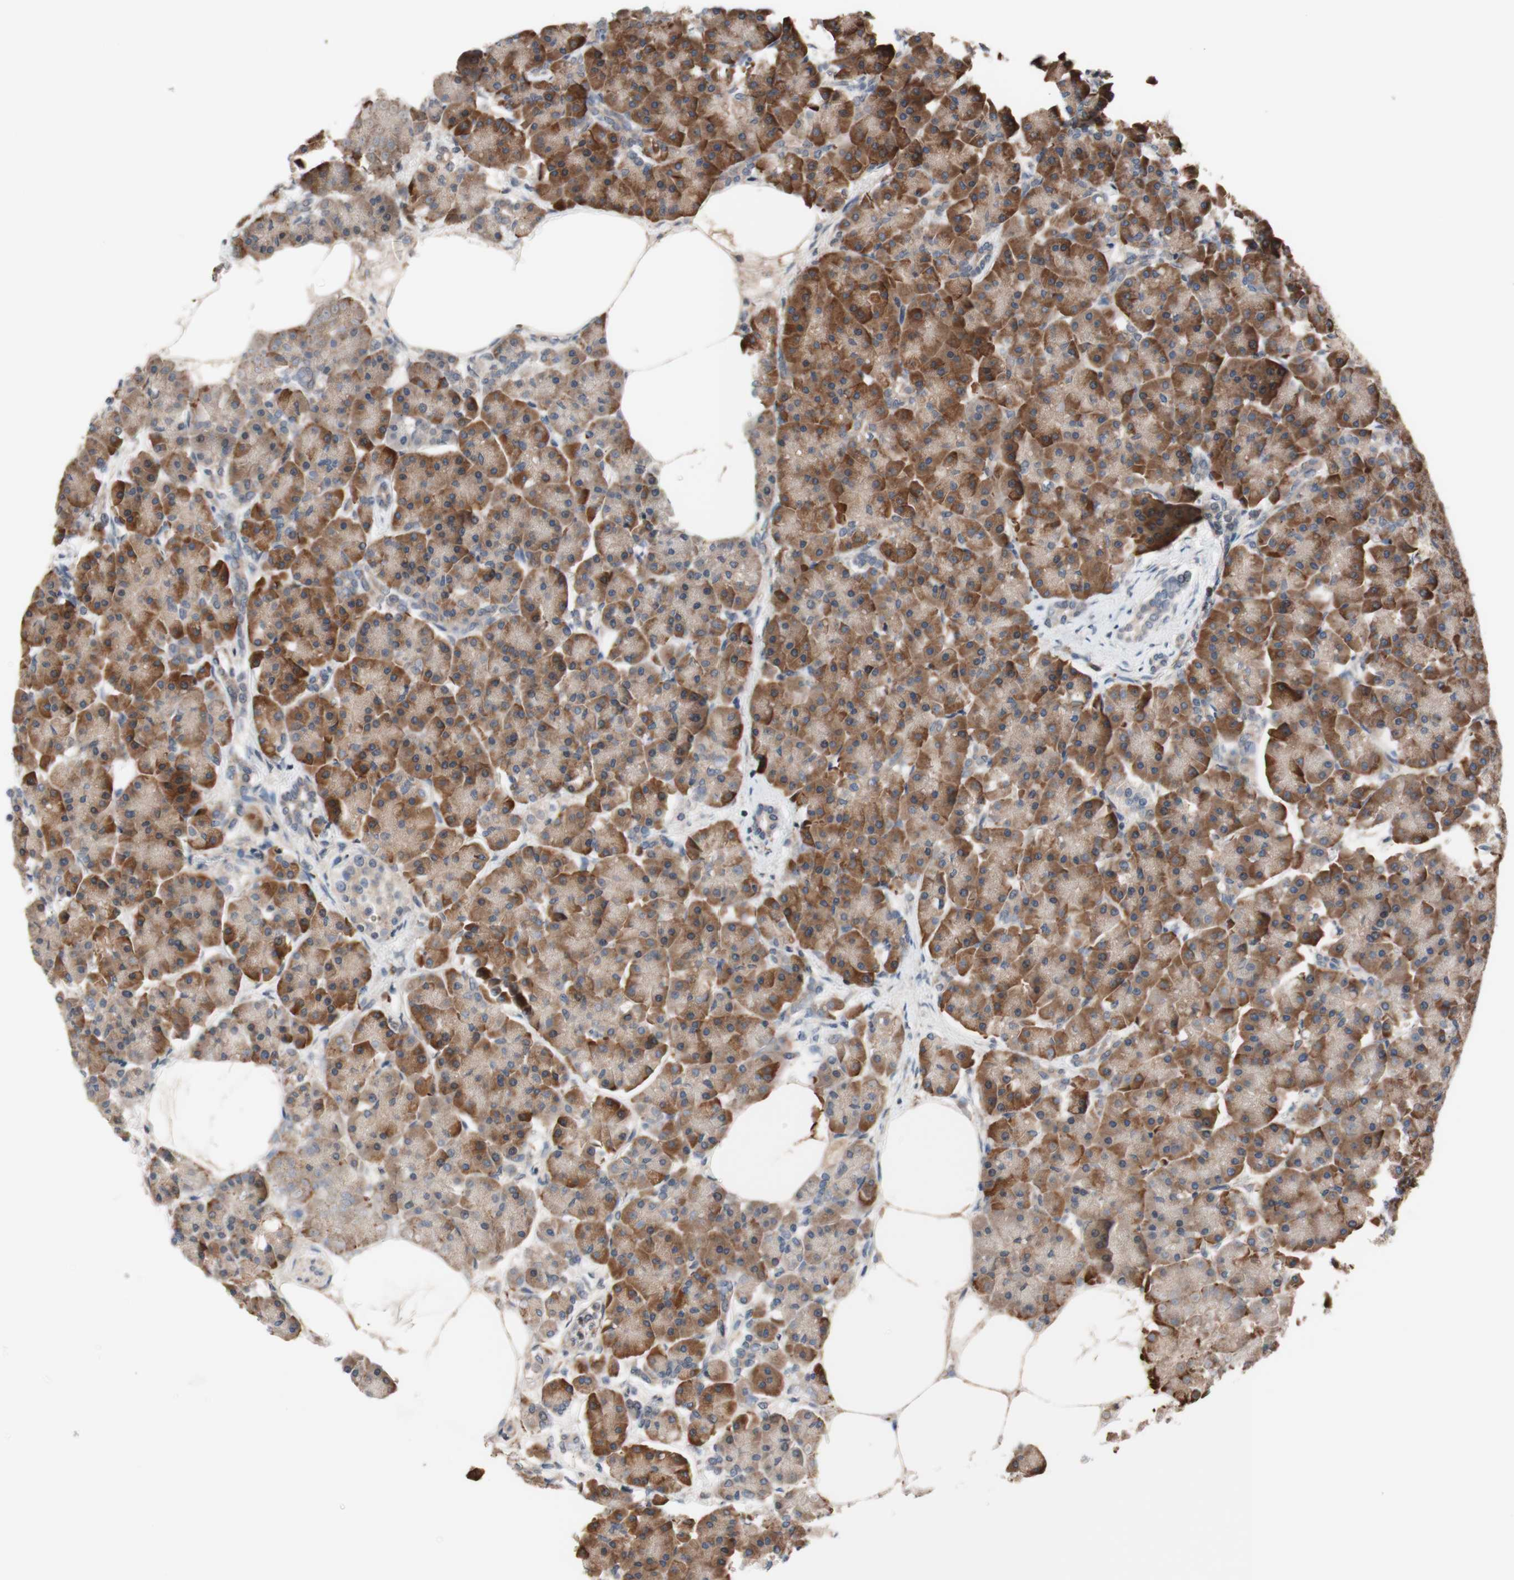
{"staining": {"intensity": "moderate", "quantity": ">75%", "location": "cytoplasmic/membranous"}, "tissue": "pancreas", "cell_type": "Exocrine glandular cells", "image_type": "normal", "snomed": [{"axis": "morphology", "description": "Normal tissue, NOS"}, {"axis": "topography", "description": "Pancreas"}], "caption": "This image exhibits IHC staining of unremarkable pancreas, with medium moderate cytoplasmic/membranous expression in approximately >75% of exocrine glandular cells.", "gene": "CD55", "patient": {"sex": "female", "age": 70}}